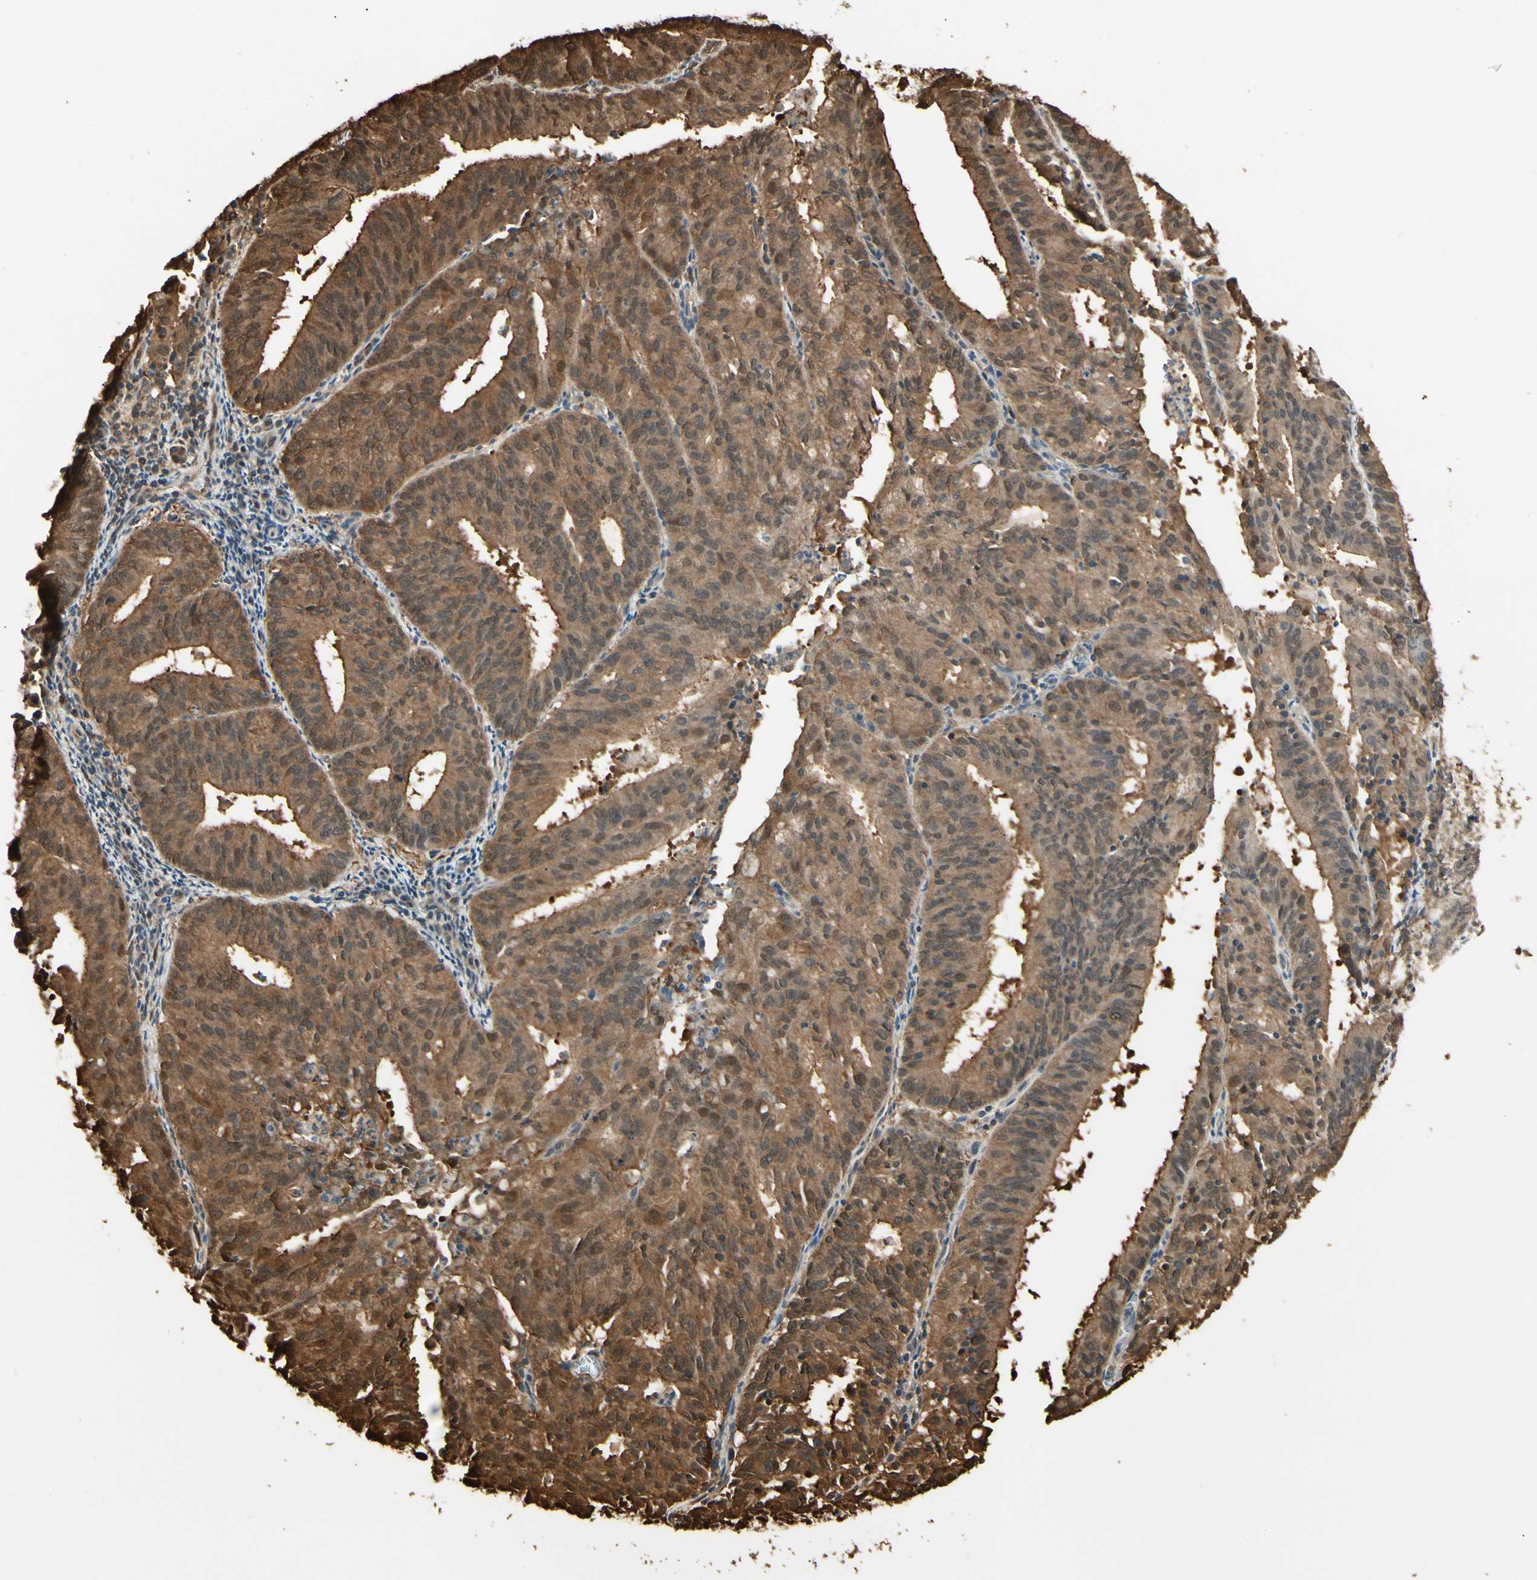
{"staining": {"intensity": "strong", "quantity": ">75%", "location": "cytoplasmic/membranous,nuclear"}, "tissue": "endometrial cancer", "cell_type": "Tumor cells", "image_type": "cancer", "snomed": [{"axis": "morphology", "description": "Adenocarcinoma, NOS"}, {"axis": "topography", "description": "Uterus"}], "caption": "Adenocarcinoma (endometrial) stained with a protein marker demonstrates strong staining in tumor cells.", "gene": "YWHAE", "patient": {"sex": "female", "age": 60}}